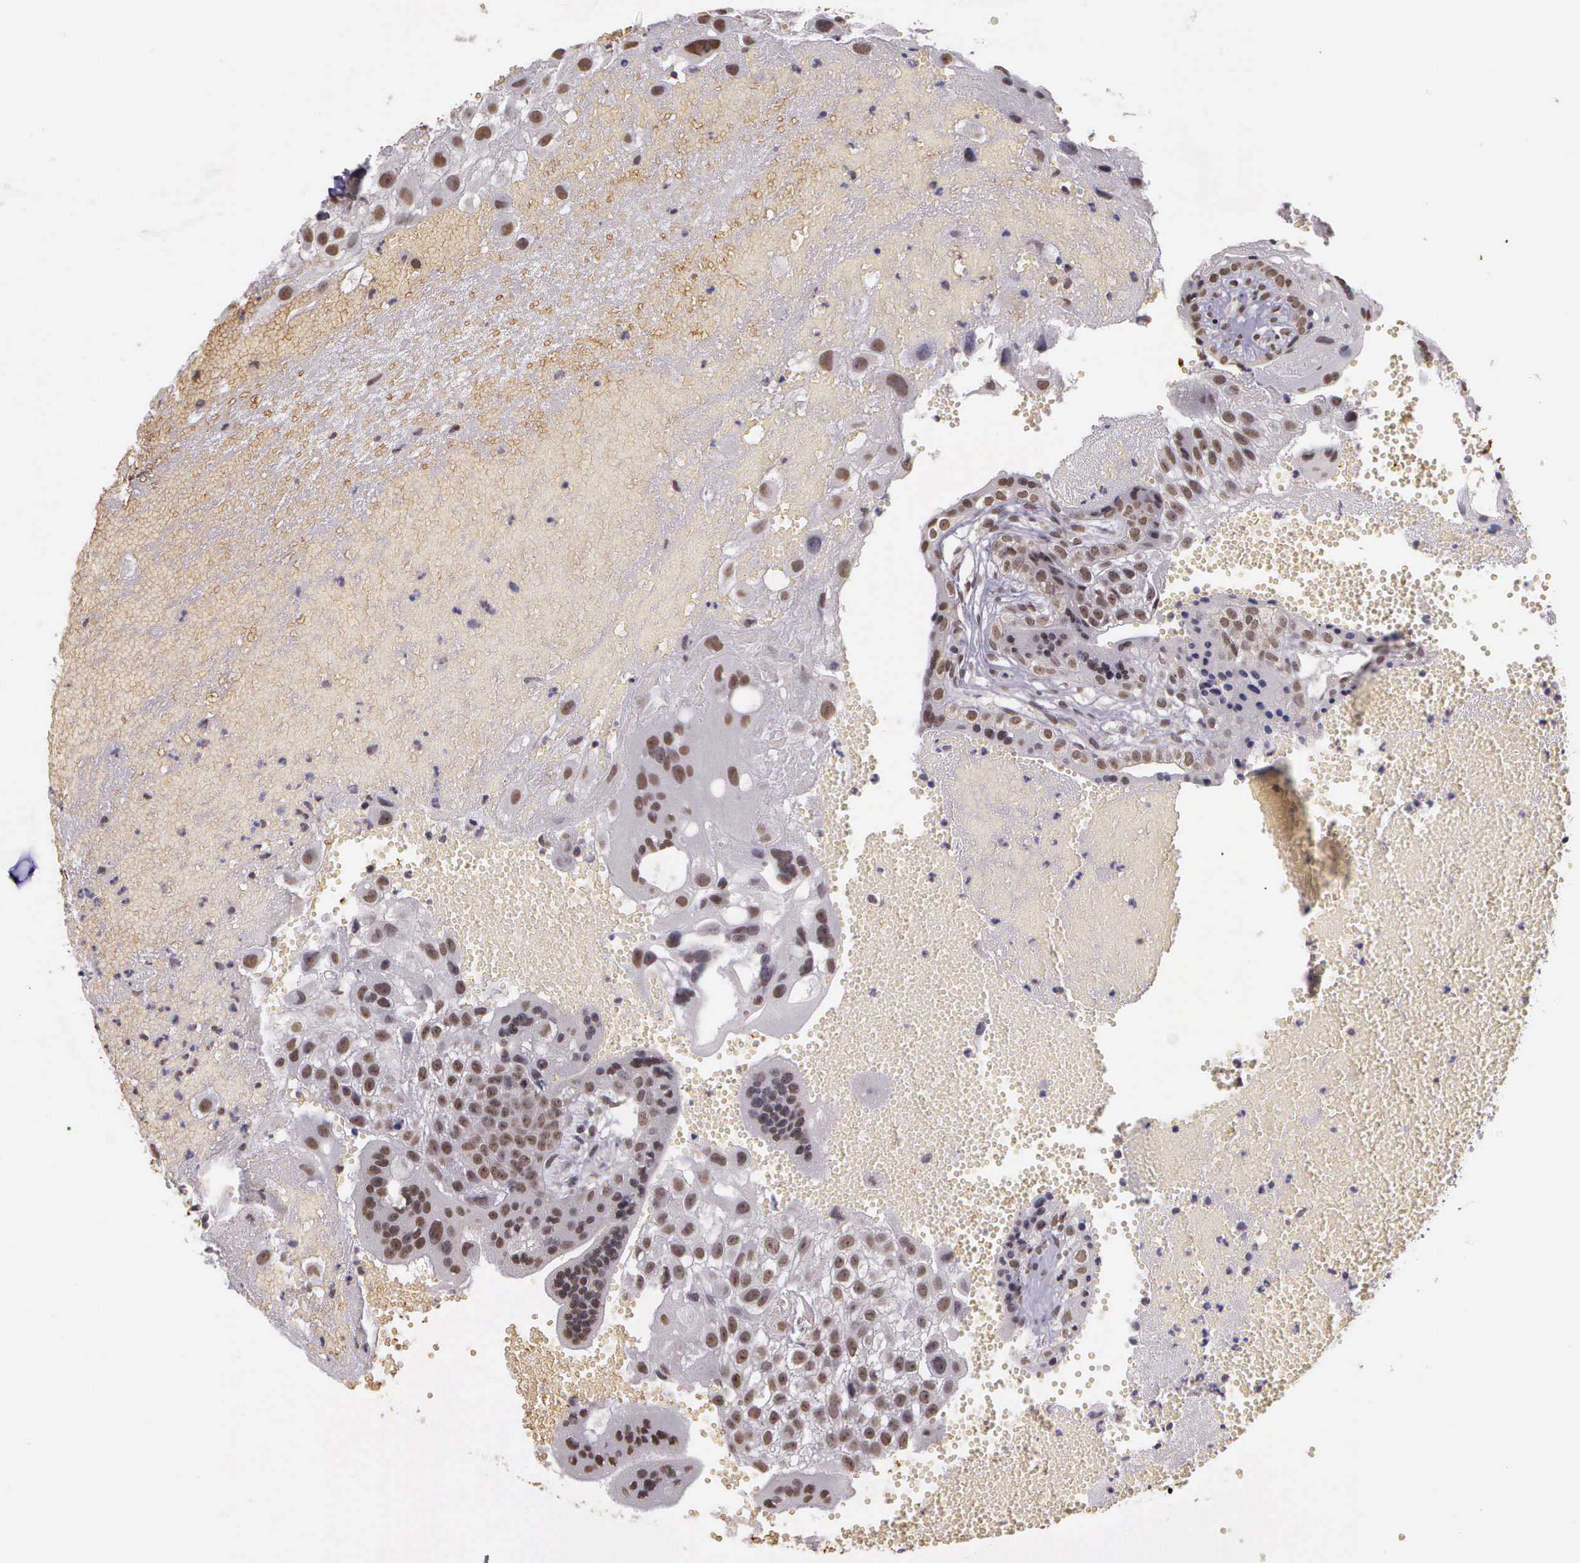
{"staining": {"intensity": "moderate", "quantity": ">75%", "location": "nuclear"}, "tissue": "placenta", "cell_type": "Decidual cells", "image_type": "normal", "snomed": [{"axis": "morphology", "description": "Normal tissue, NOS"}, {"axis": "topography", "description": "Placenta"}], "caption": "This is a photomicrograph of immunohistochemistry (IHC) staining of unremarkable placenta, which shows moderate expression in the nuclear of decidual cells.", "gene": "ARMCX5", "patient": {"sex": "female", "age": 30}}